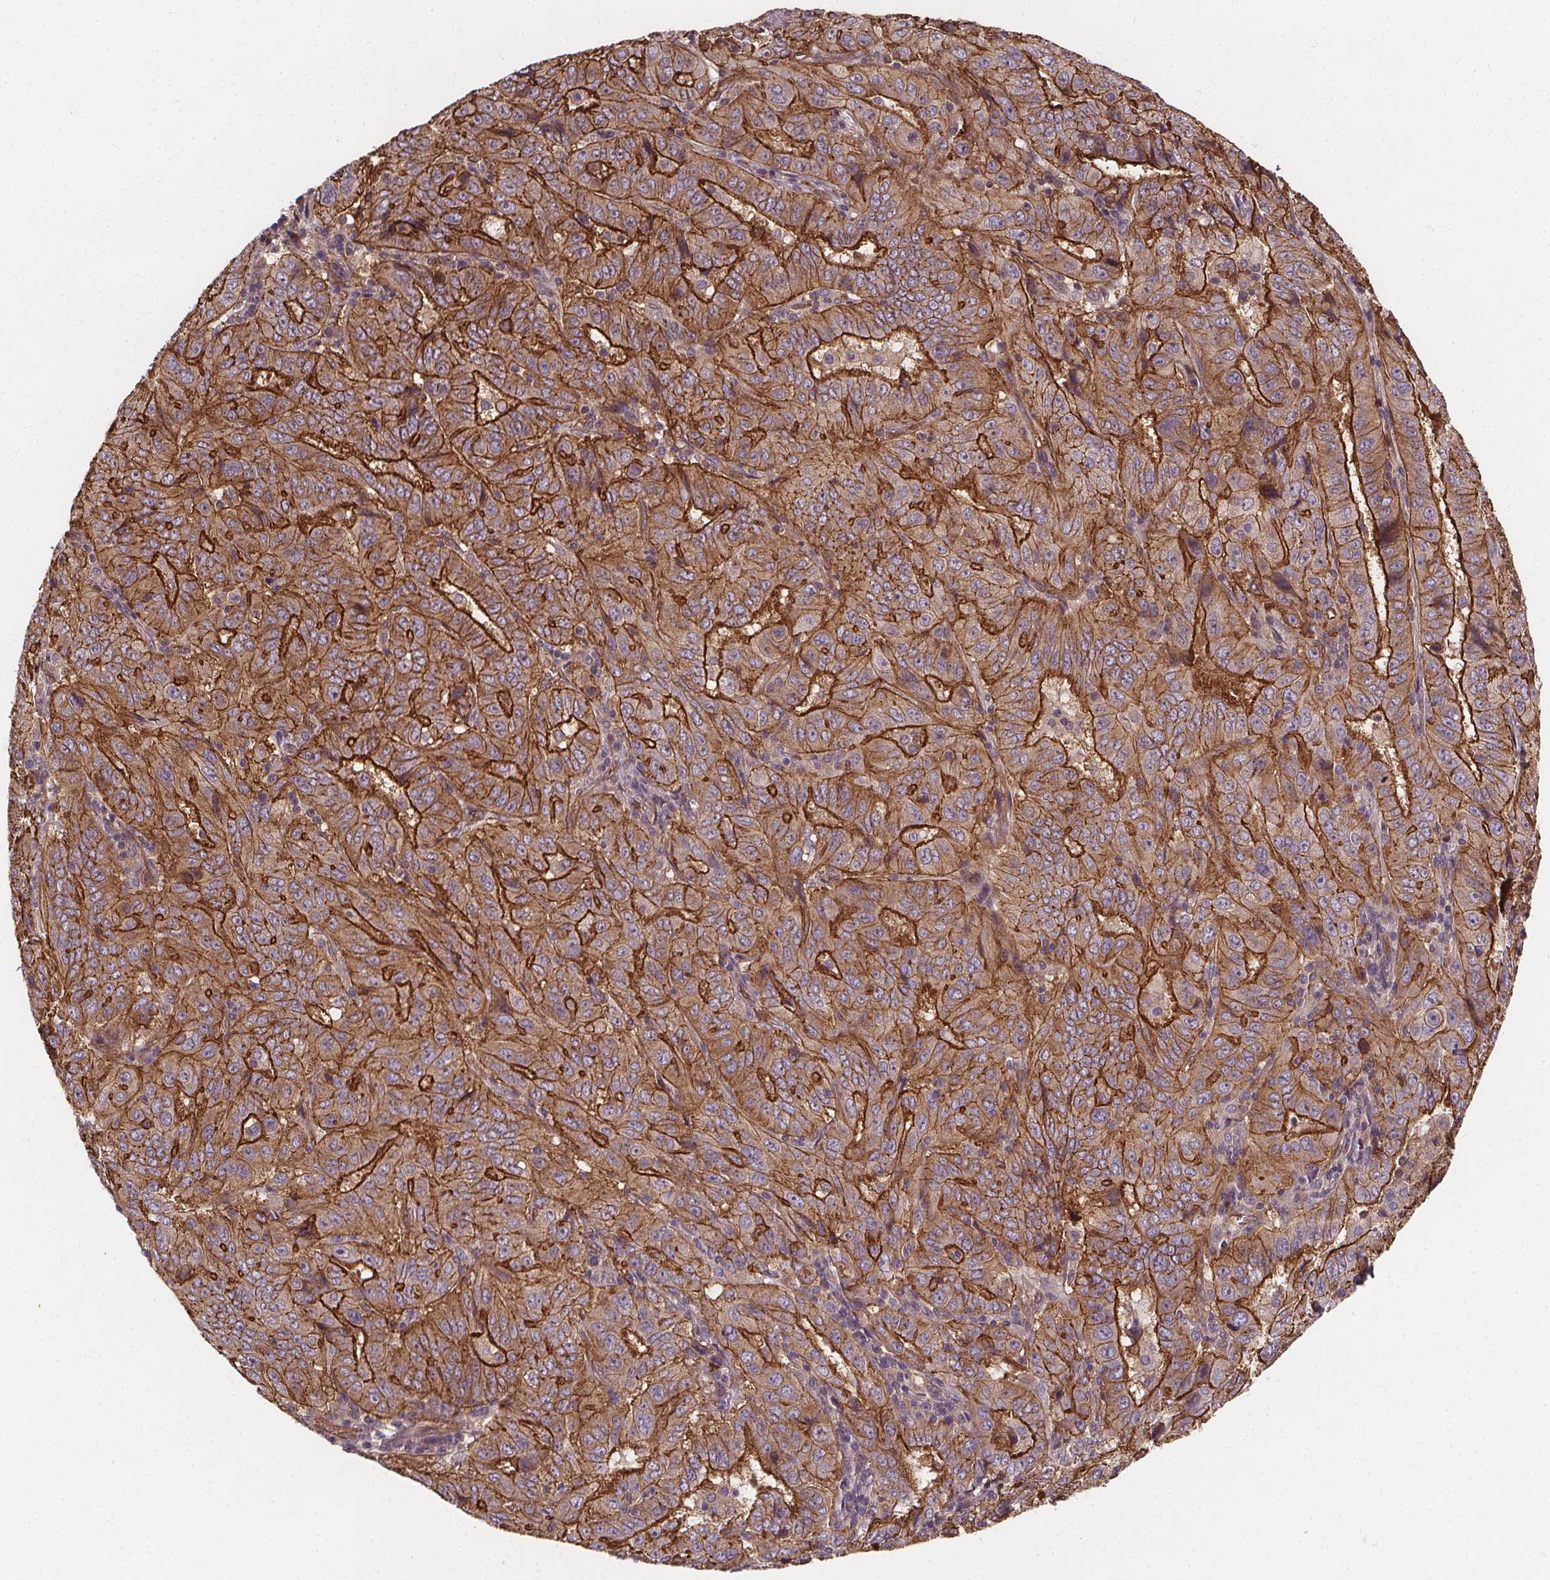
{"staining": {"intensity": "strong", "quantity": ">75%", "location": "cytoplasmic/membranous"}, "tissue": "pancreatic cancer", "cell_type": "Tumor cells", "image_type": "cancer", "snomed": [{"axis": "morphology", "description": "Adenocarcinoma, NOS"}, {"axis": "topography", "description": "Pancreas"}], "caption": "Approximately >75% of tumor cells in adenocarcinoma (pancreatic) show strong cytoplasmic/membranous protein positivity as visualized by brown immunohistochemical staining.", "gene": "CLINT1", "patient": {"sex": "male", "age": 63}}